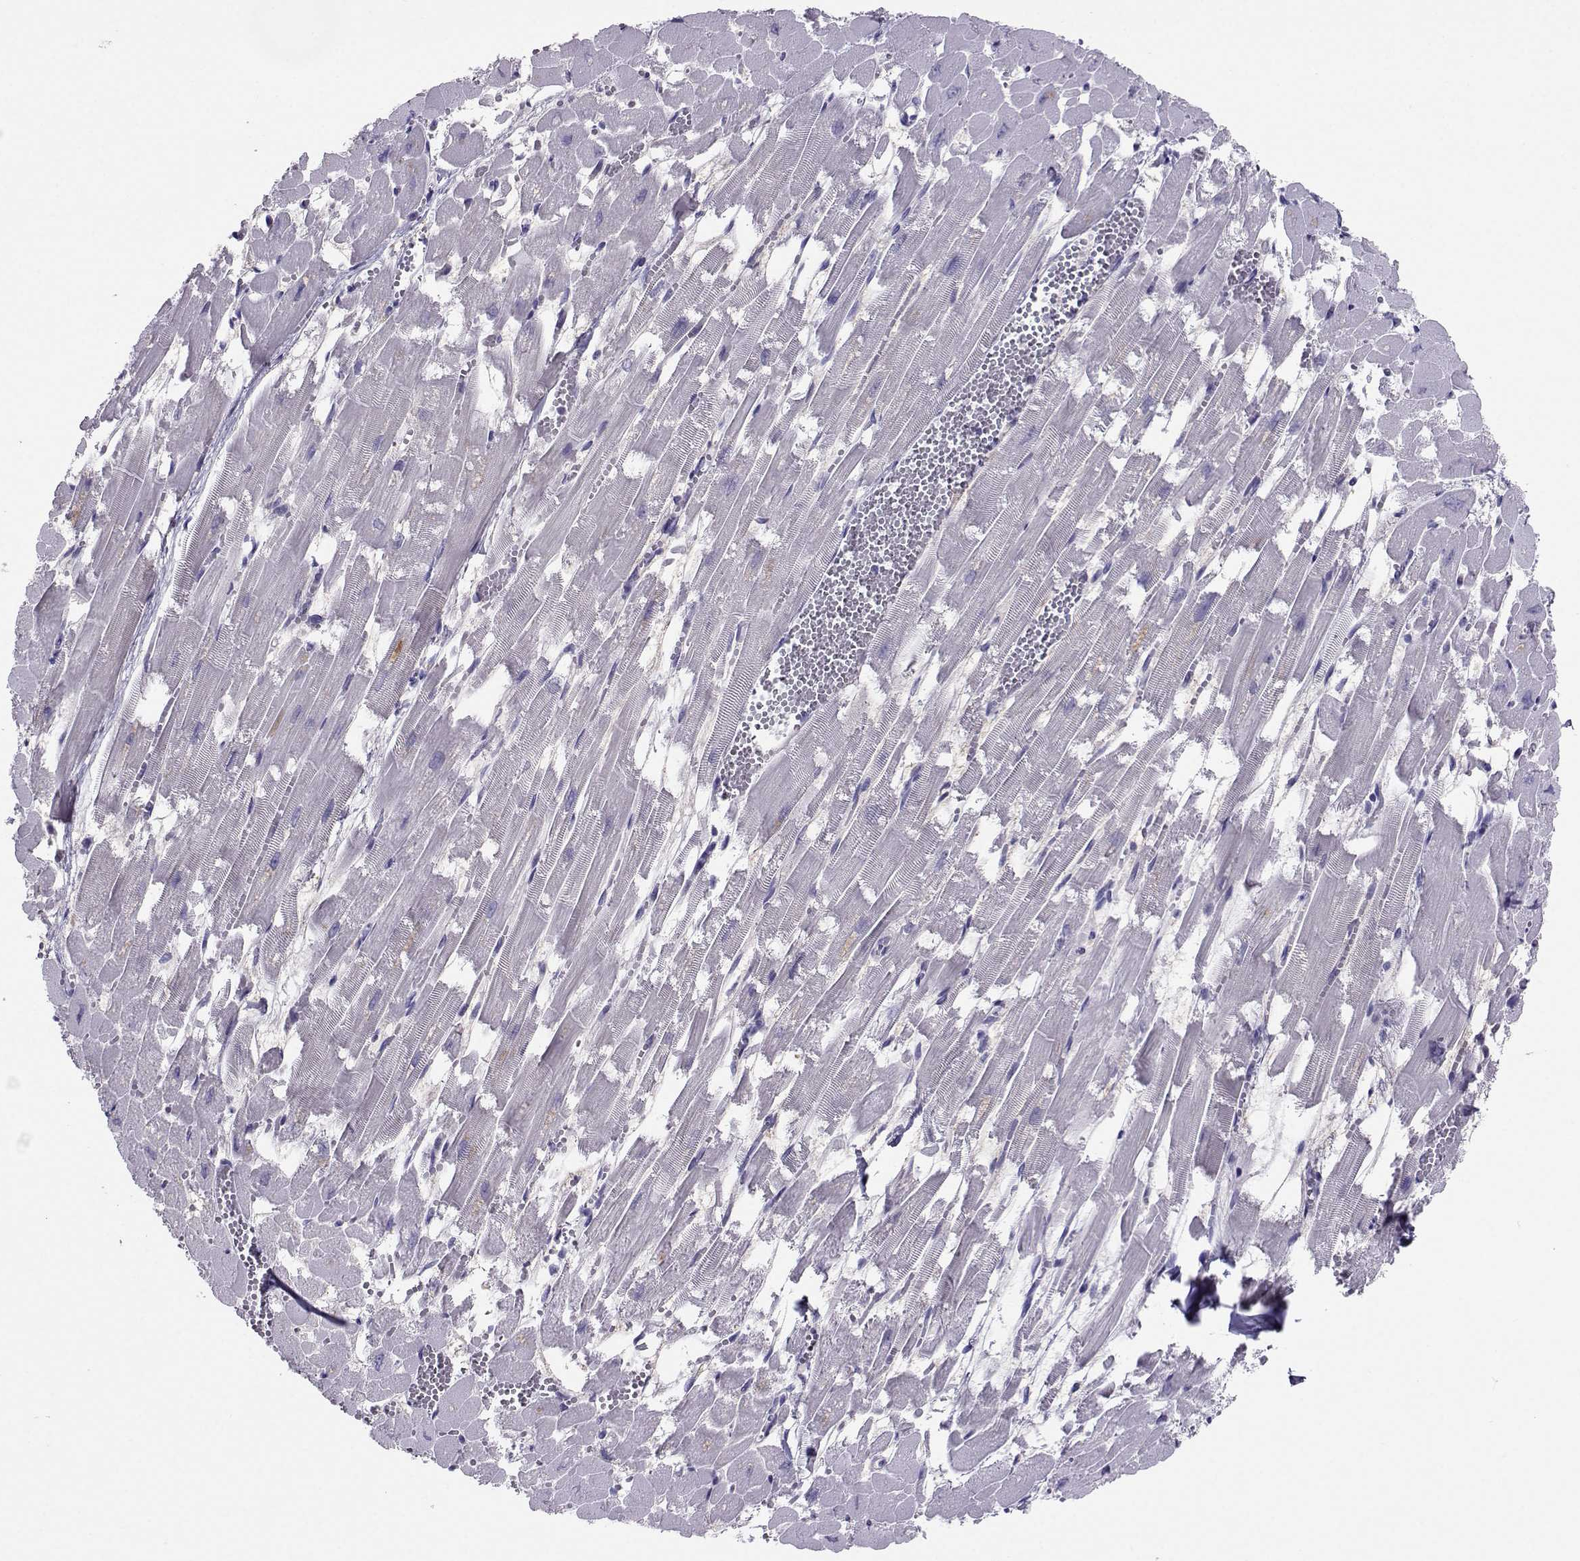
{"staining": {"intensity": "negative", "quantity": "none", "location": "none"}, "tissue": "heart muscle", "cell_type": "Cardiomyocytes", "image_type": "normal", "snomed": [{"axis": "morphology", "description": "Normal tissue, NOS"}, {"axis": "topography", "description": "Heart"}], "caption": "A high-resolution histopathology image shows immunohistochemistry staining of benign heart muscle, which displays no significant positivity in cardiomyocytes. Nuclei are stained in blue.", "gene": "PGK1", "patient": {"sex": "female", "age": 52}}